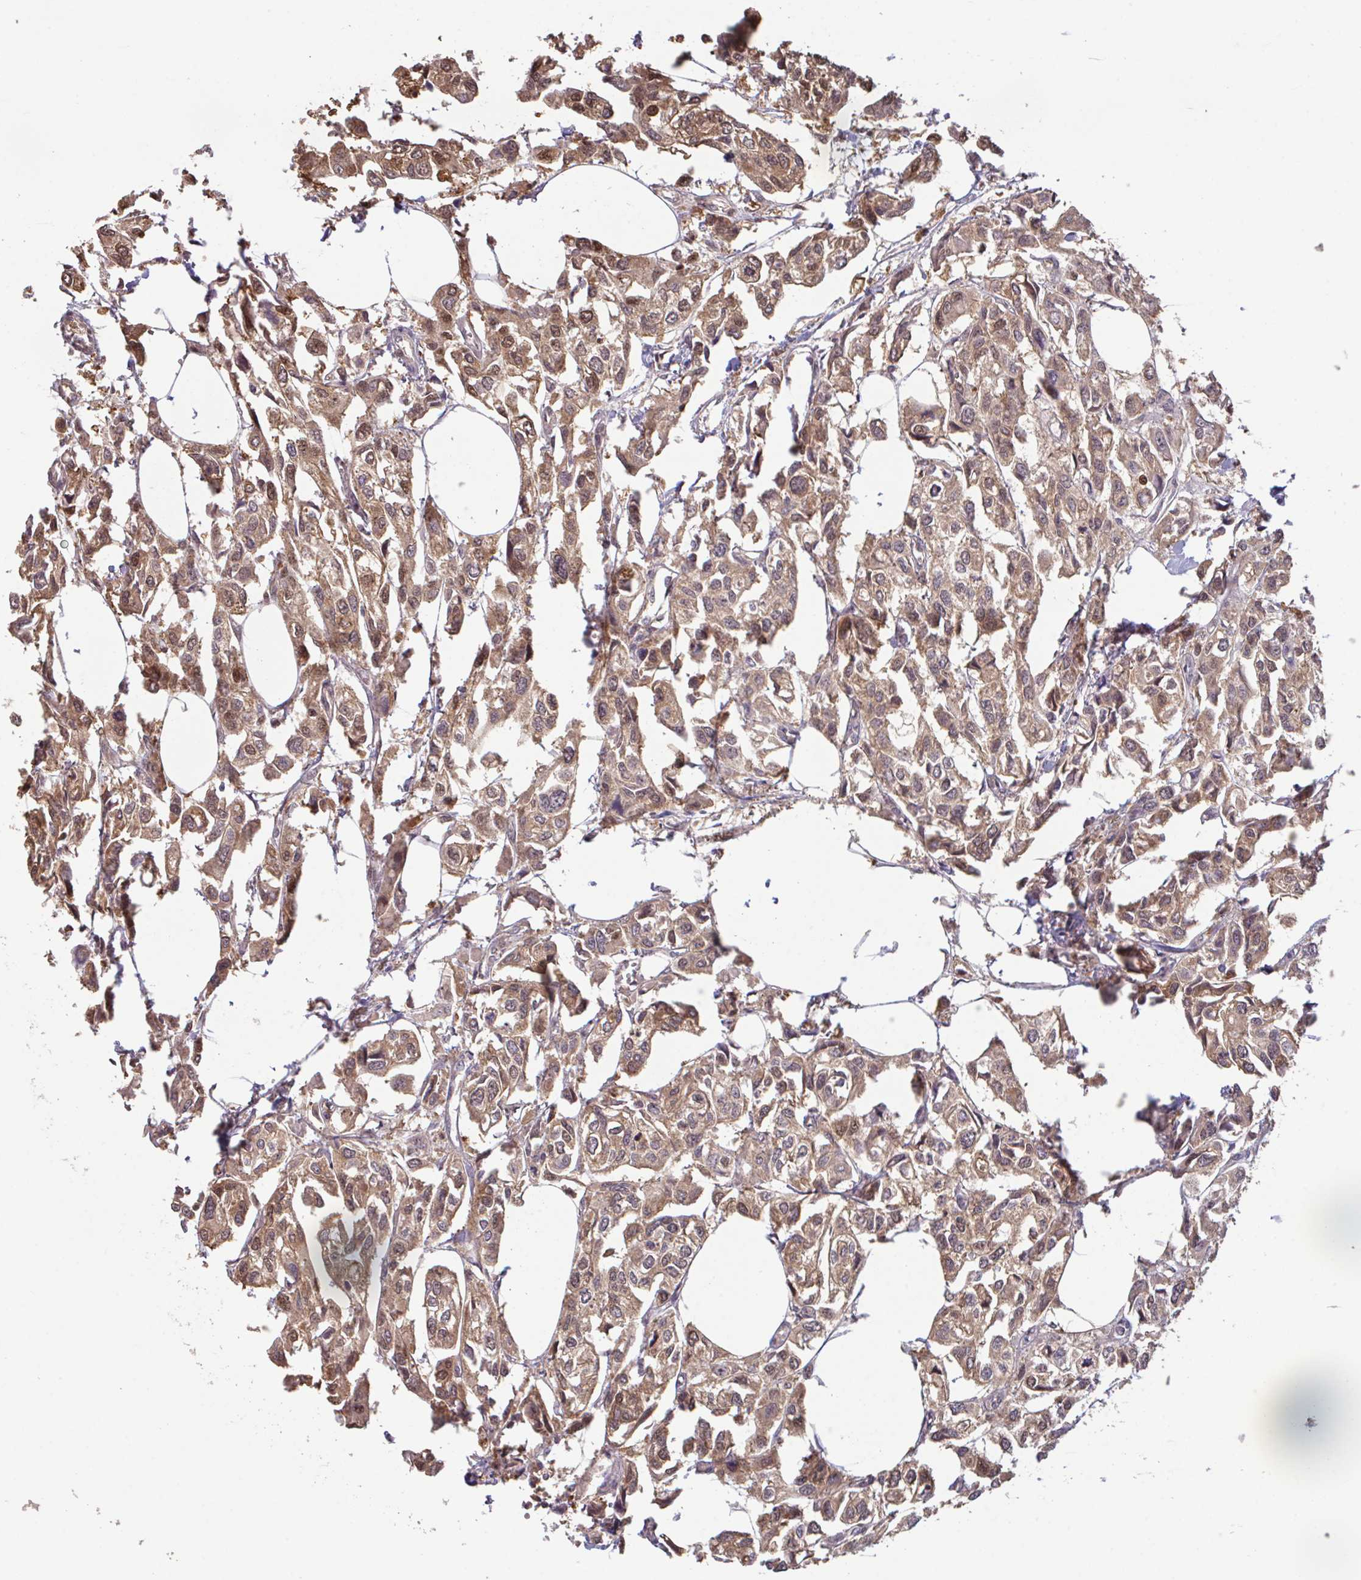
{"staining": {"intensity": "moderate", "quantity": ">75%", "location": "cytoplasmic/membranous,nuclear"}, "tissue": "urothelial cancer", "cell_type": "Tumor cells", "image_type": "cancer", "snomed": [{"axis": "morphology", "description": "Urothelial carcinoma, High grade"}, {"axis": "topography", "description": "Urinary bladder"}], "caption": "There is medium levels of moderate cytoplasmic/membranous and nuclear staining in tumor cells of urothelial cancer, as demonstrated by immunohistochemical staining (brown color).", "gene": "OR6K3", "patient": {"sex": "male", "age": 67}}